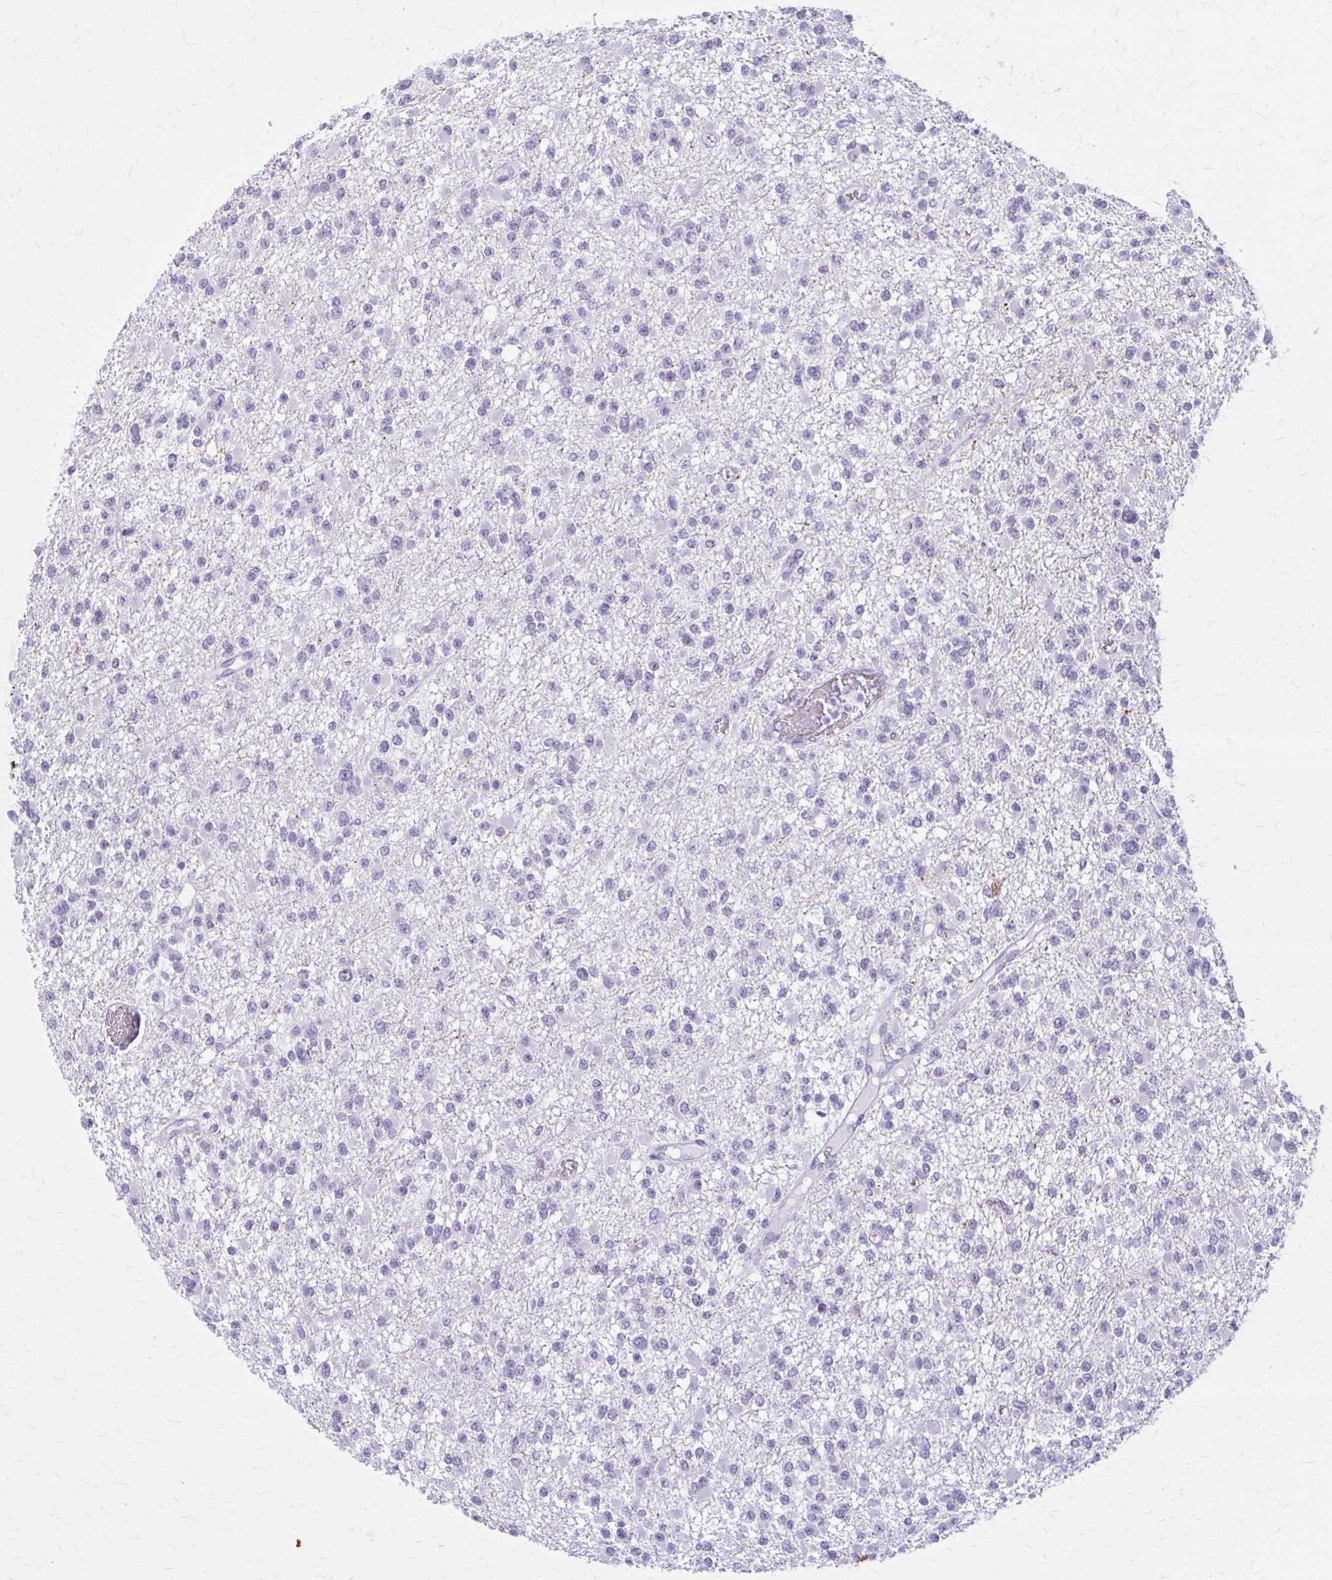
{"staining": {"intensity": "negative", "quantity": "none", "location": "none"}, "tissue": "glioma", "cell_type": "Tumor cells", "image_type": "cancer", "snomed": [{"axis": "morphology", "description": "Glioma, malignant, Low grade"}, {"axis": "topography", "description": "Brain"}], "caption": "DAB (3,3'-diaminobenzidine) immunohistochemical staining of human malignant glioma (low-grade) shows no significant staining in tumor cells. The staining was performed using DAB (3,3'-diaminobenzidine) to visualize the protein expression in brown, while the nuclei were stained in blue with hematoxylin (Magnification: 20x).", "gene": "GAD1", "patient": {"sex": "female", "age": 22}}